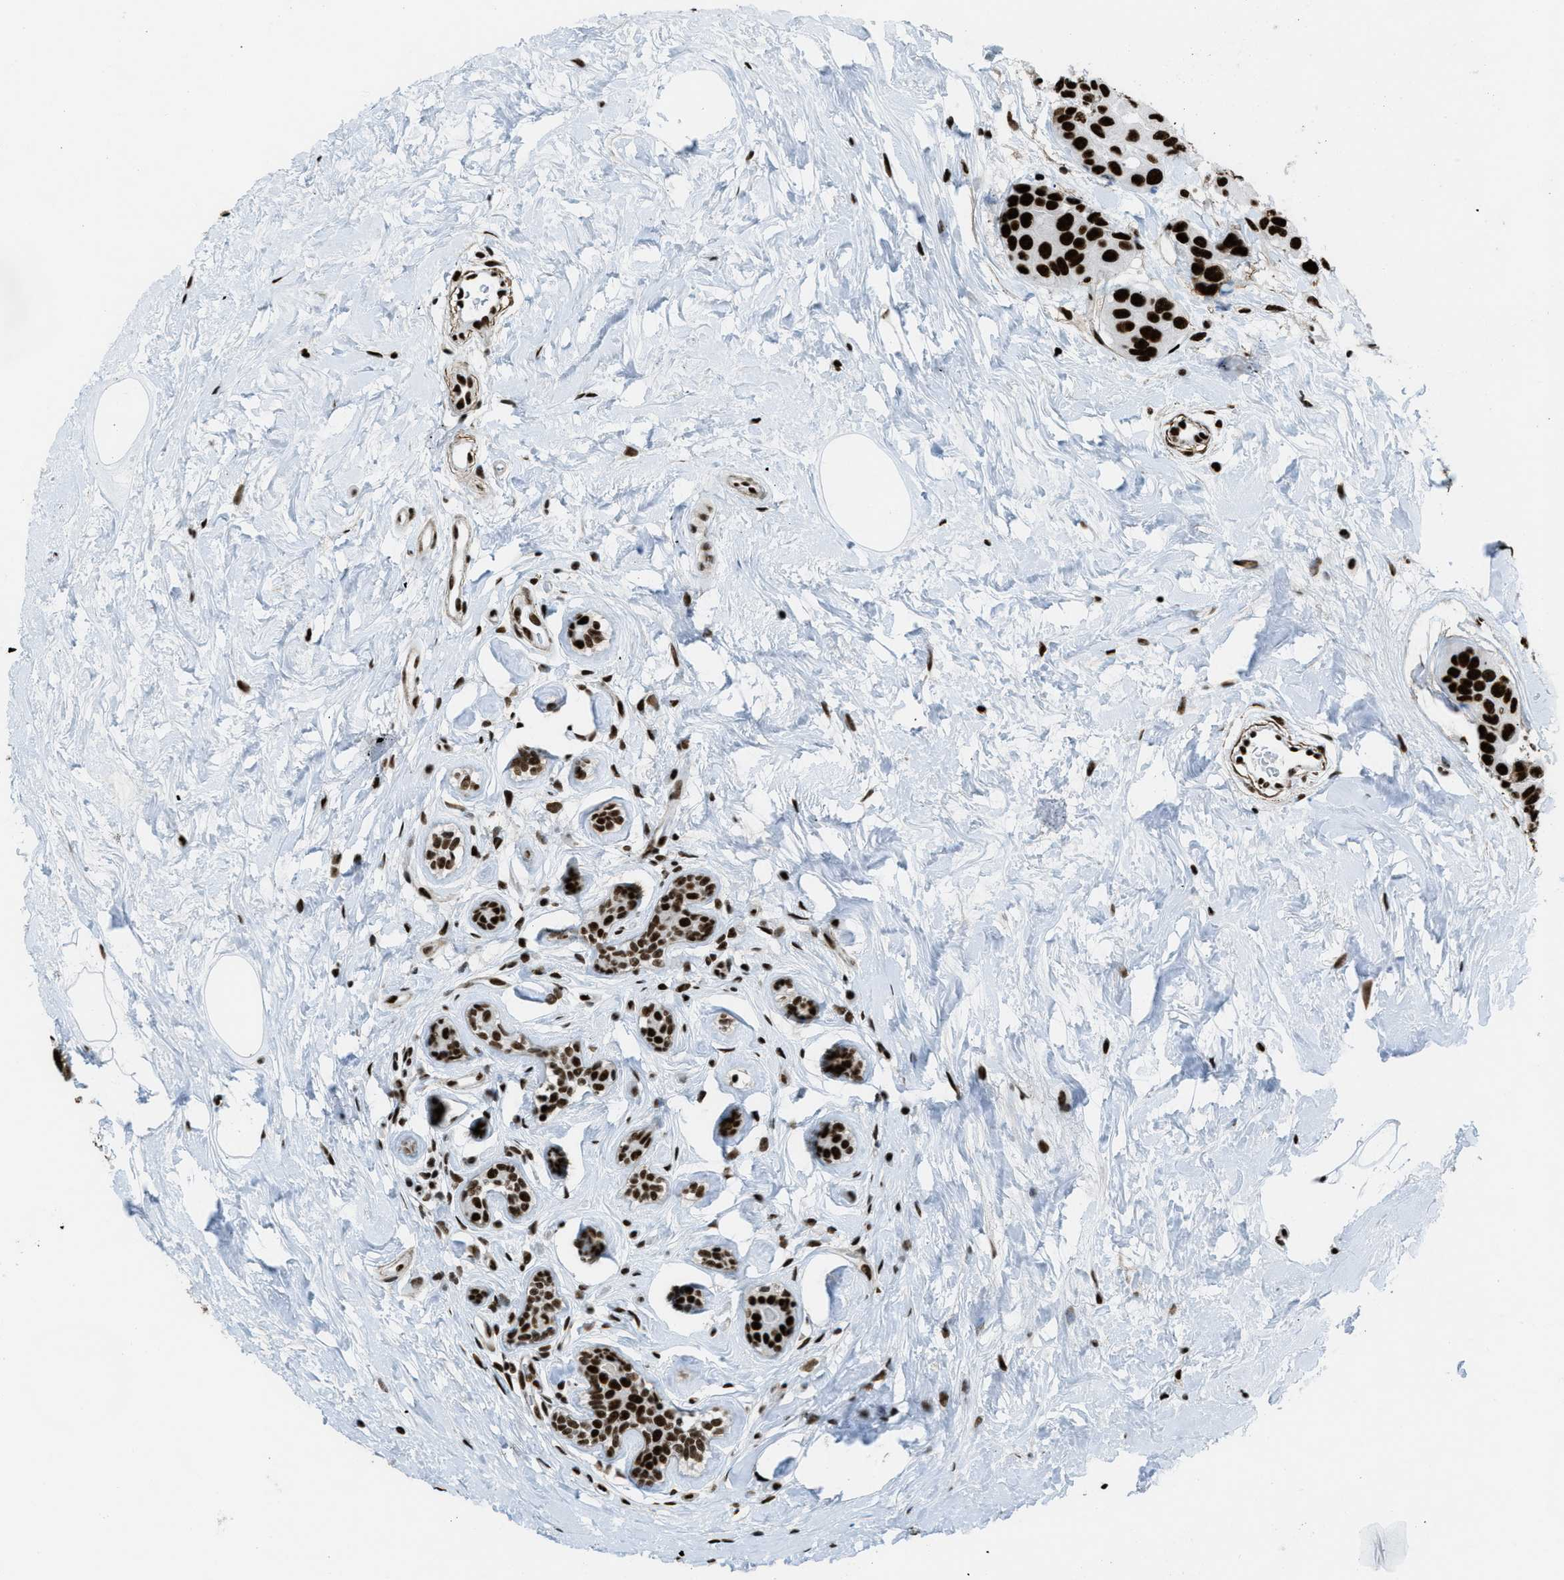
{"staining": {"intensity": "strong", "quantity": ">75%", "location": "nuclear"}, "tissue": "breast cancer", "cell_type": "Tumor cells", "image_type": "cancer", "snomed": [{"axis": "morphology", "description": "Normal tissue, NOS"}, {"axis": "morphology", "description": "Duct carcinoma"}, {"axis": "topography", "description": "Breast"}], "caption": "A brown stain labels strong nuclear positivity of a protein in human breast cancer tumor cells.", "gene": "ZNF207", "patient": {"sex": "female", "age": 39}}